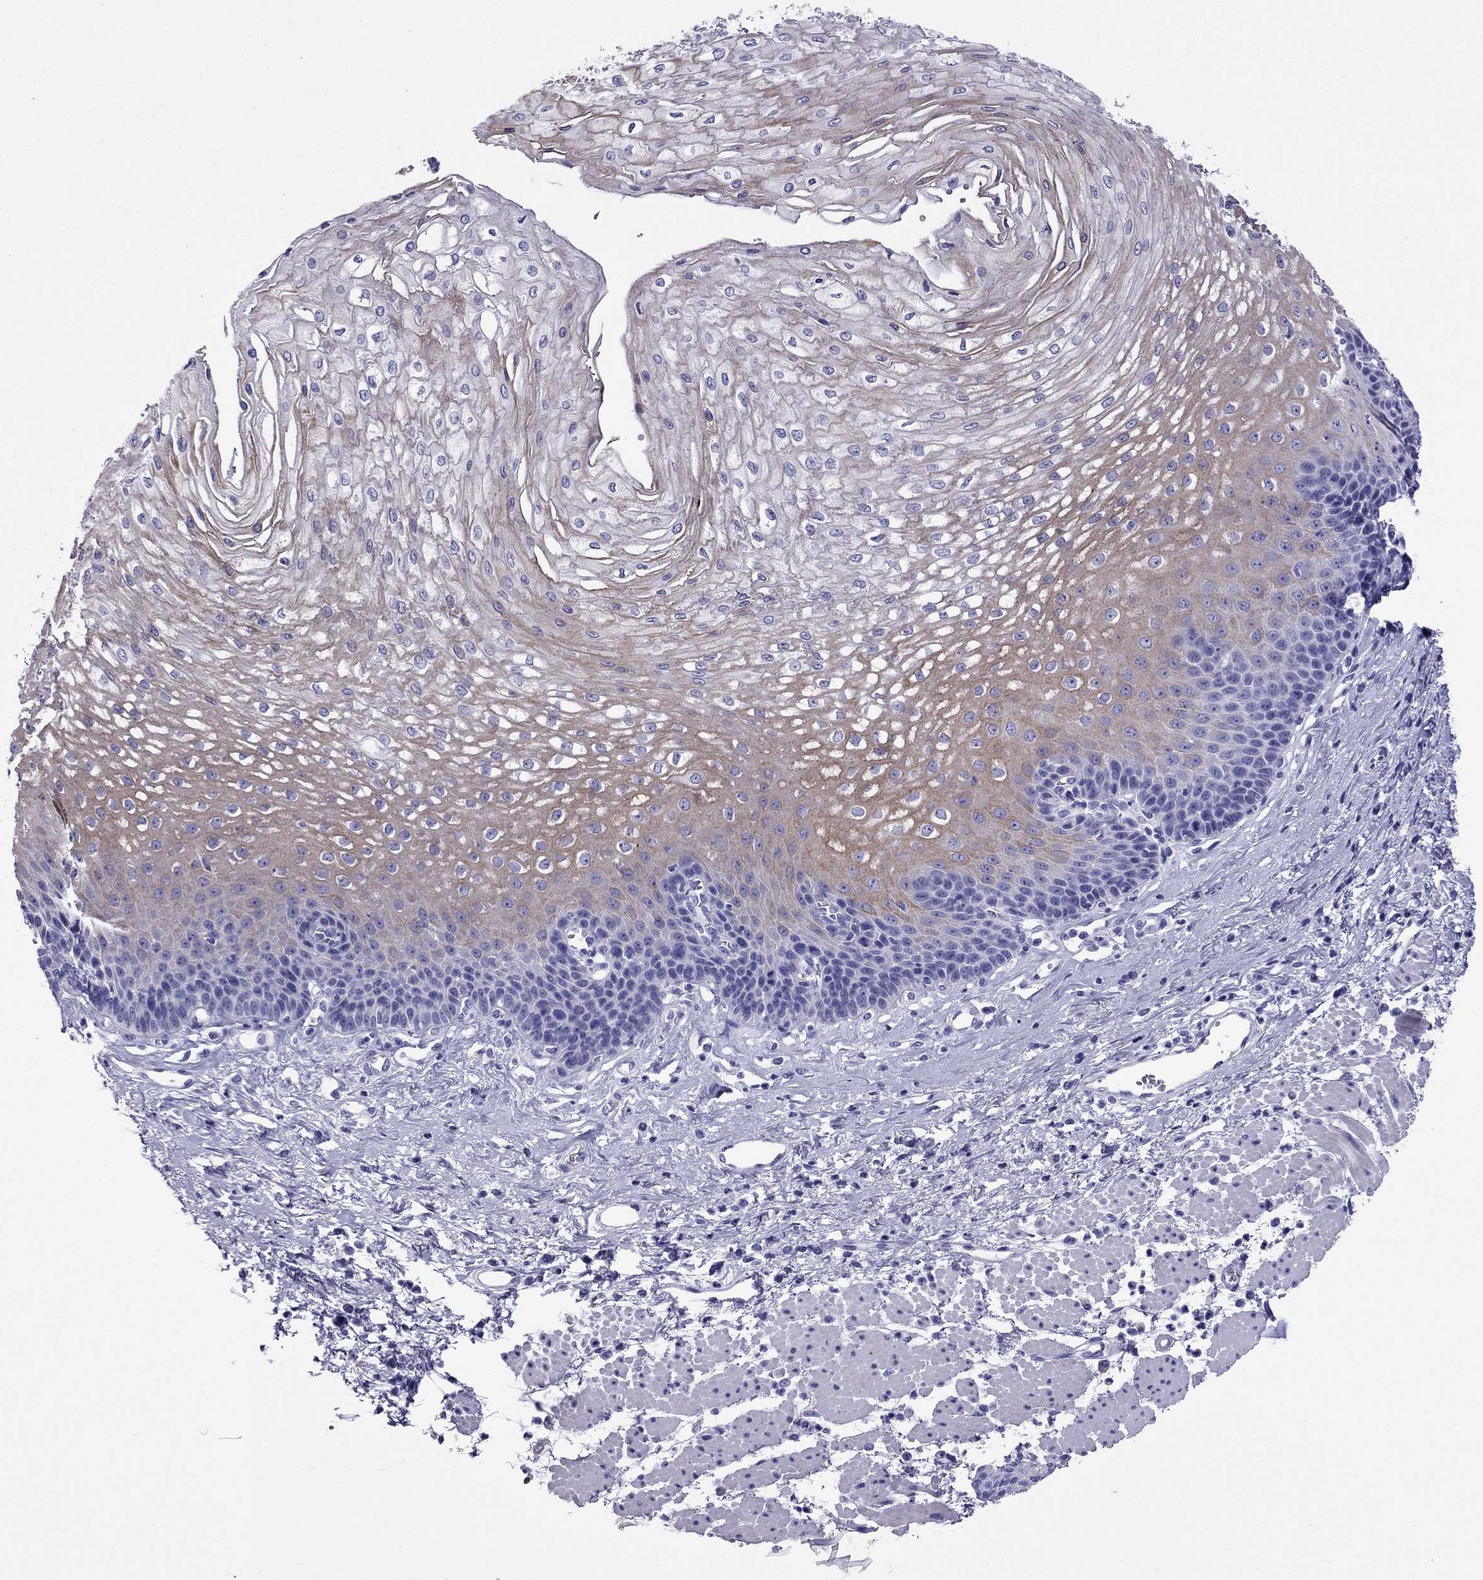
{"staining": {"intensity": "weak", "quantity": "25%-75%", "location": "cytoplasmic/membranous"}, "tissue": "esophagus", "cell_type": "Squamous epithelial cells", "image_type": "normal", "snomed": [{"axis": "morphology", "description": "Normal tissue, NOS"}, {"axis": "topography", "description": "Esophagus"}], "caption": "Protein expression analysis of benign esophagus displays weak cytoplasmic/membranous expression in about 25%-75% of squamous epithelial cells.", "gene": "CRYBA1", "patient": {"sex": "female", "age": 62}}